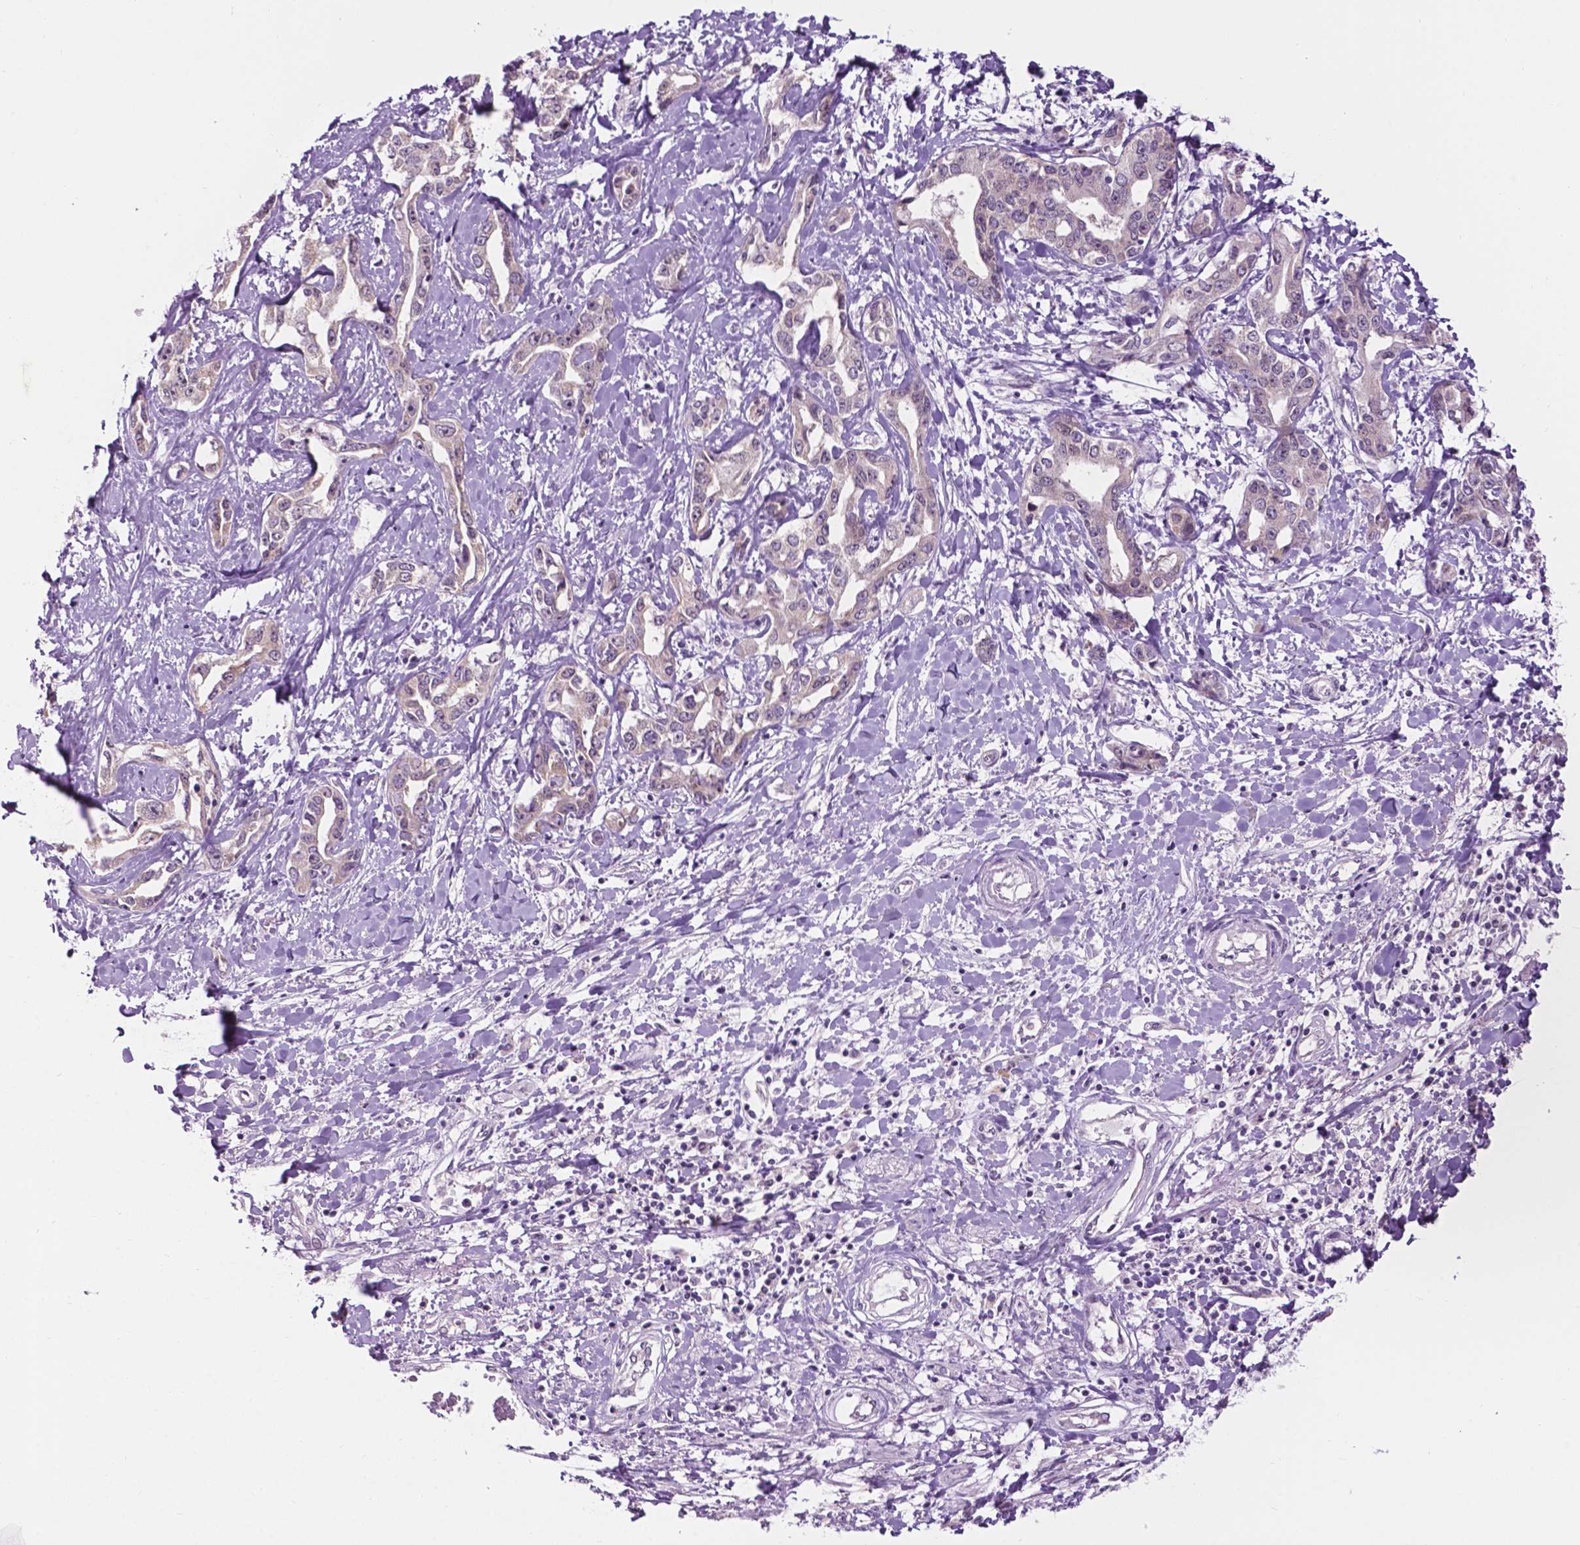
{"staining": {"intensity": "weak", "quantity": "<25%", "location": "cytoplasmic/membranous,nuclear"}, "tissue": "liver cancer", "cell_type": "Tumor cells", "image_type": "cancer", "snomed": [{"axis": "morphology", "description": "Cholangiocarcinoma"}, {"axis": "topography", "description": "Liver"}], "caption": "Image shows no protein expression in tumor cells of liver cholangiocarcinoma tissue. (Stains: DAB immunohistochemistry (IHC) with hematoxylin counter stain, Microscopy: brightfield microscopy at high magnification).", "gene": "DENND4A", "patient": {"sex": "male", "age": 59}}